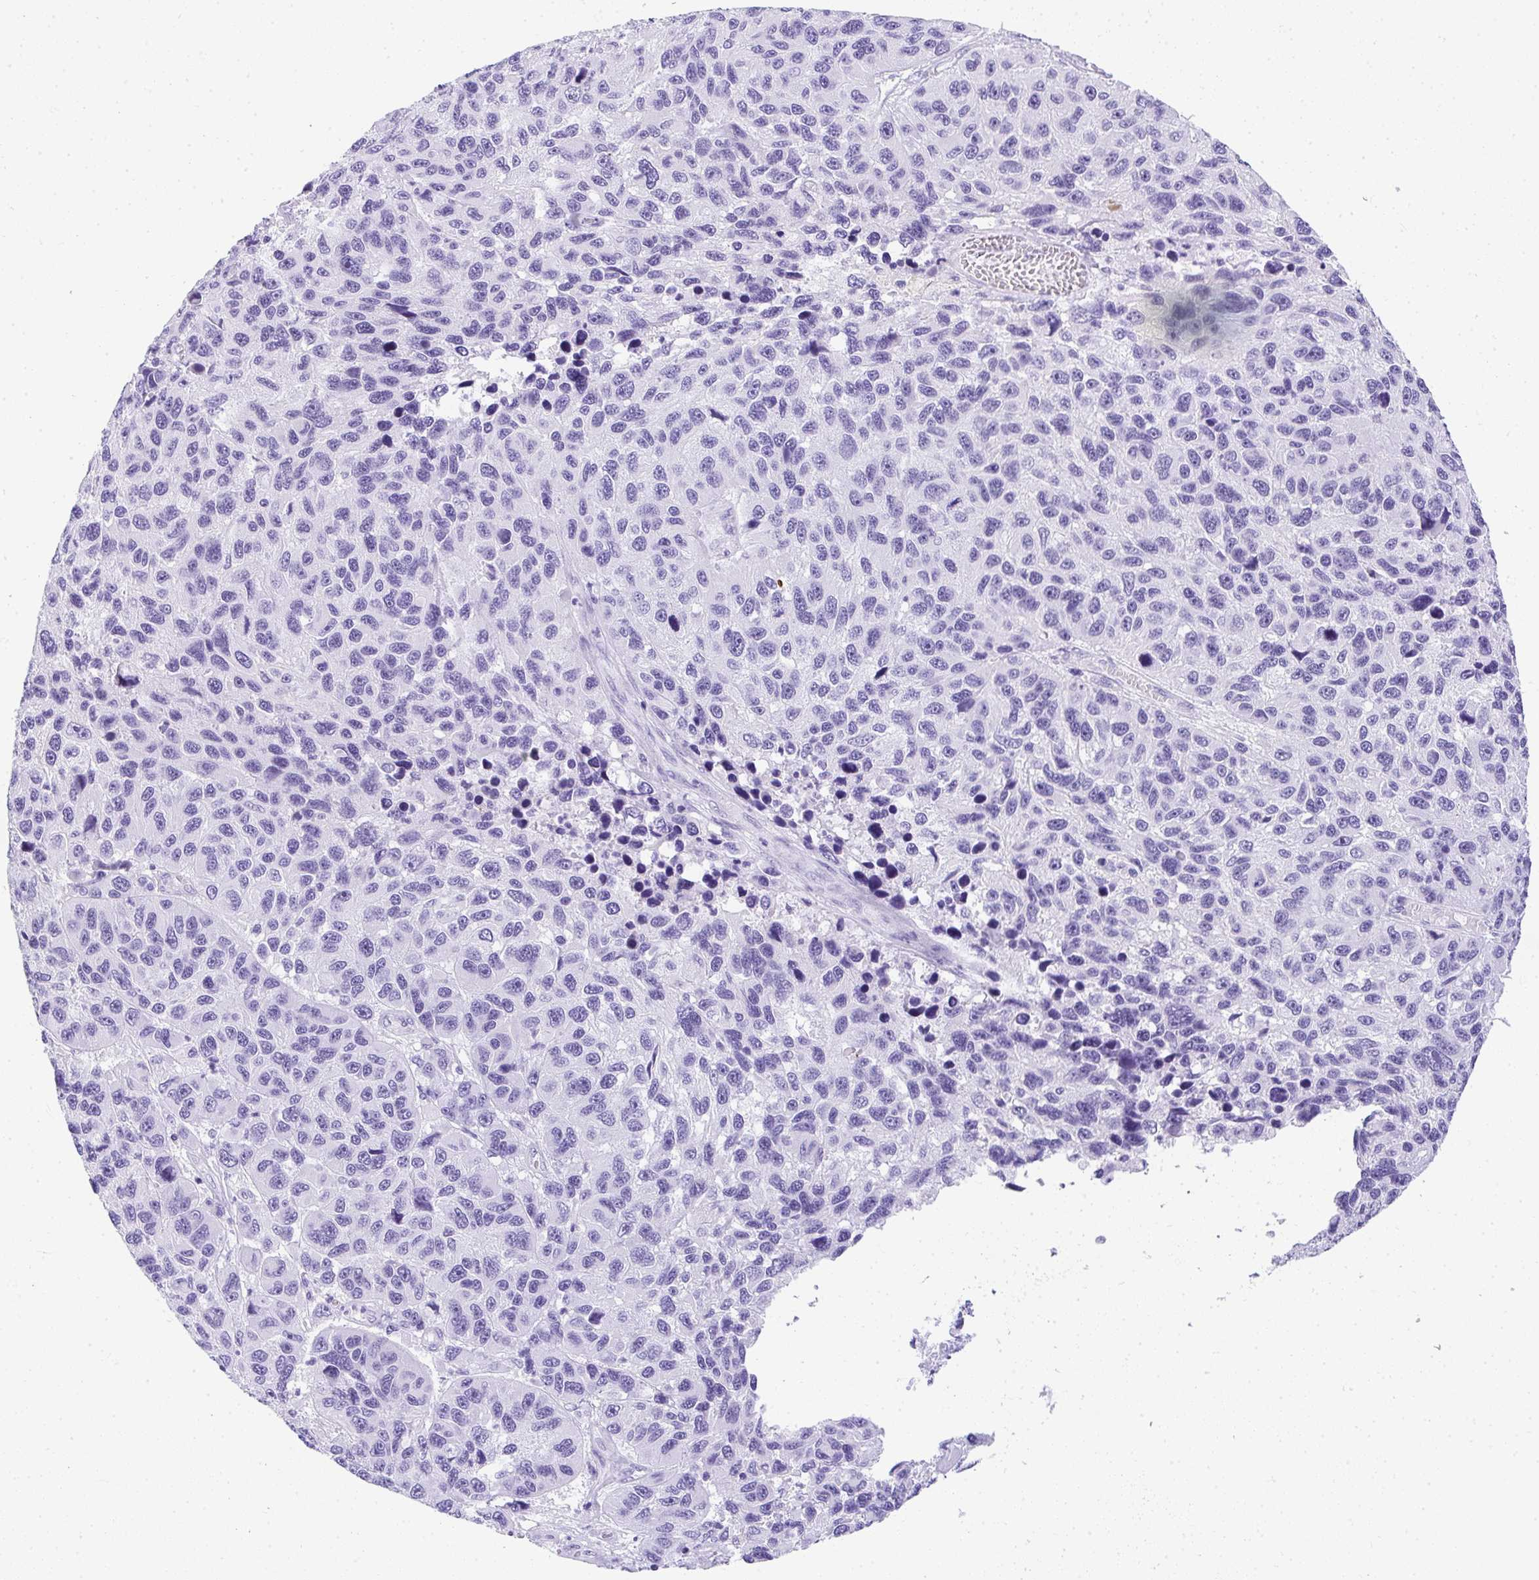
{"staining": {"intensity": "negative", "quantity": "none", "location": "none"}, "tissue": "melanoma", "cell_type": "Tumor cells", "image_type": "cancer", "snomed": [{"axis": "morphology", "description": "Malignant melanoma, NOS"}, {"axis": "topography", "description": "Skin"}], "caption": "Immunohistochemical staining of malignant melanoma displays no significant staining in tumor cells.", "gene": "AVIL", "patient": {"sex": "male", "age": 53}}